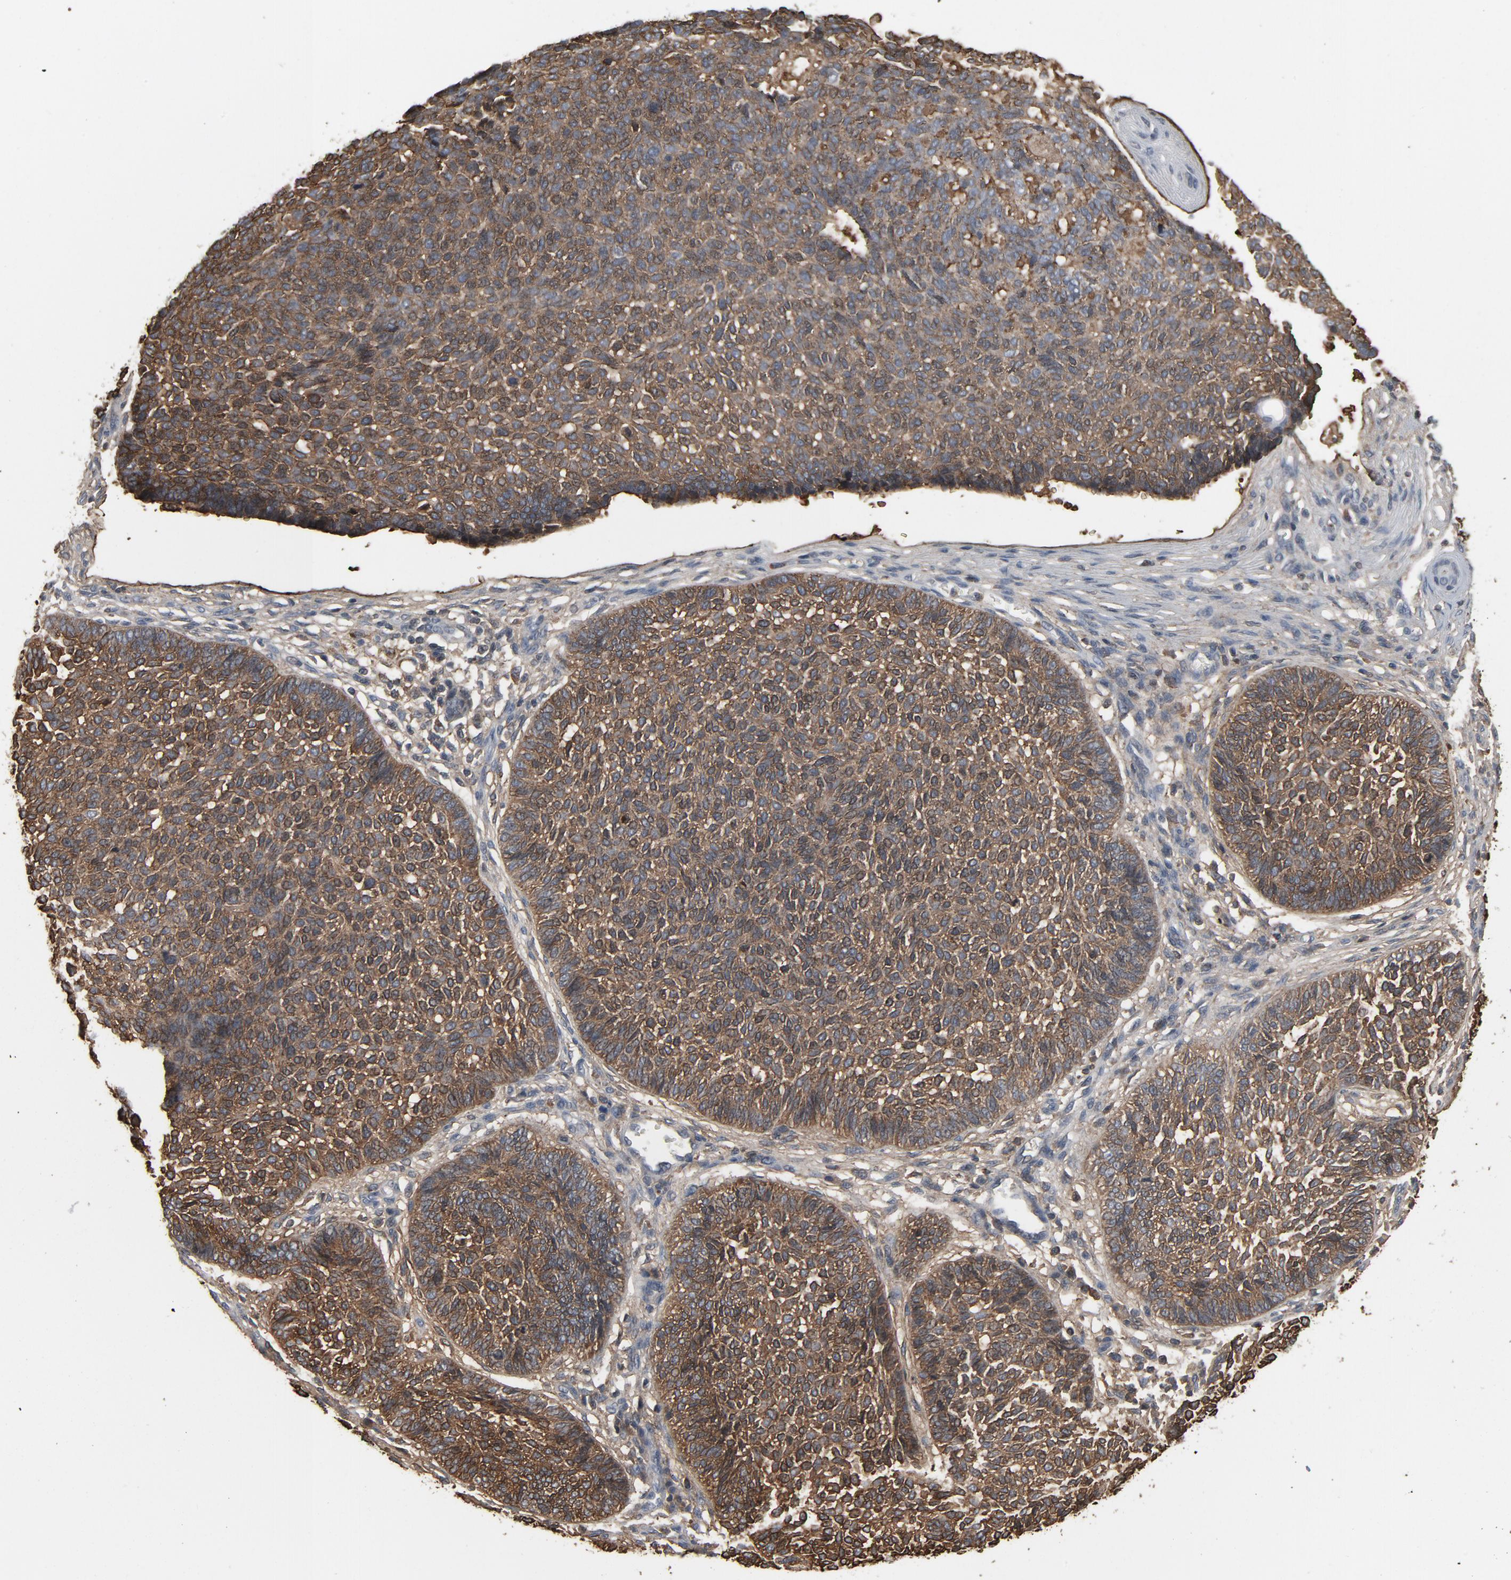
{"staining": {"intensity": "weak", "quantity": ">75%", "location": "cytoplasmic/membranous"}, "tissue": "skin cancer", "cell_type": "Tumor cells", "image_type": "cancer", "snomed": [{"axis": "morphology", "description": "Normal tissue, NOS"}, {"axis": "morphology", "description": "Basal cell carcinoma"}, {"axis": "topography", "description": "Skin"}], "caption": "There is low levels of weak cytoplasmic/membranous positivity in tumor cells of skin cancer (basal cell carcinoma), as demonstrated by immunohistochemical staining (brown color).", "gene": "PDZD4", "patient": {"sex": "male", "age": 87}}